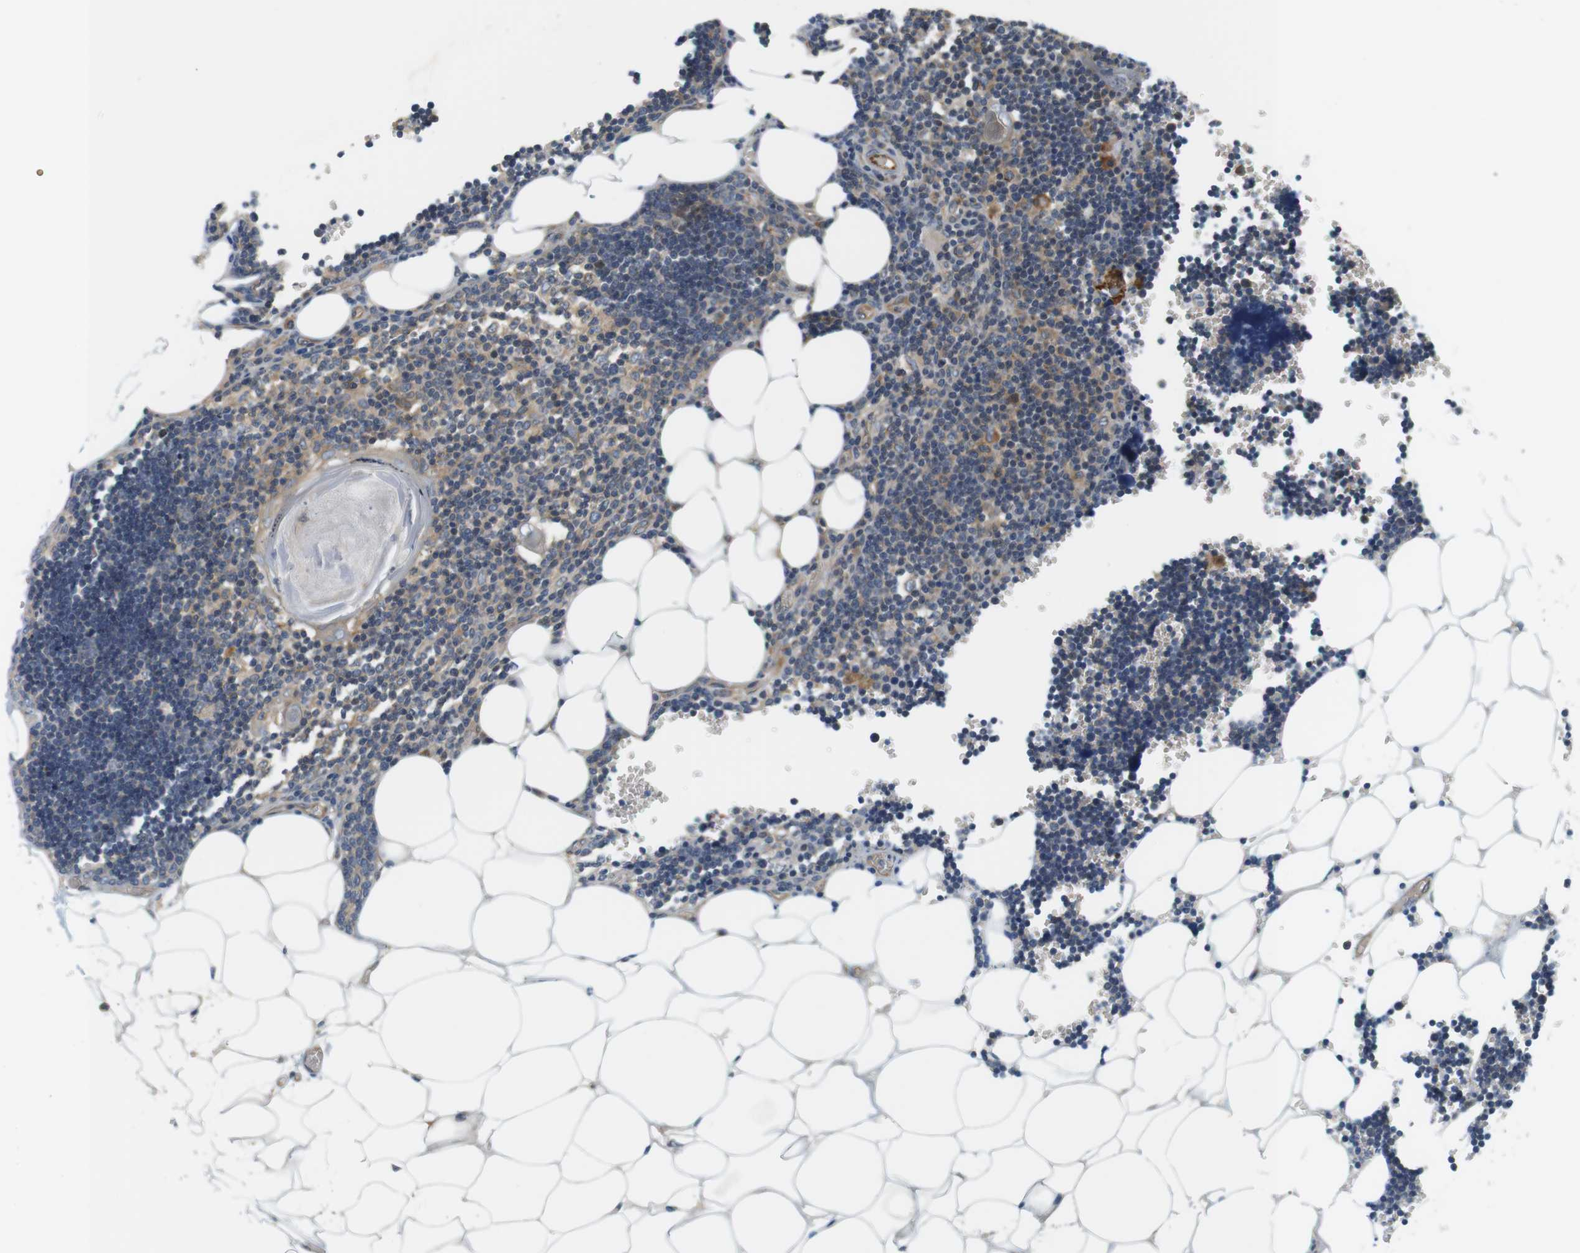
{"staining": {"intensity": "moderate", "quantity": ">75%", "location": "cytoplasmic/membranous"}, "tissue": "lymph node", "cell_type": "Germinal center cells", "image_type": "normal", "snomed": [{"axis": "morphology", "description": "Normal tissue, NOS"}, {"axis": "topography", "description": "Lymph node"}], "caption": "This is a histology image of immunohistochemistry (IHC) staining of benign lymph node, which shows moderate staining in the cytoplasmic/membranous of germinal center cells.", "gene": "SH3GLB1", "patient": {"sex": "male", "age": 33}}